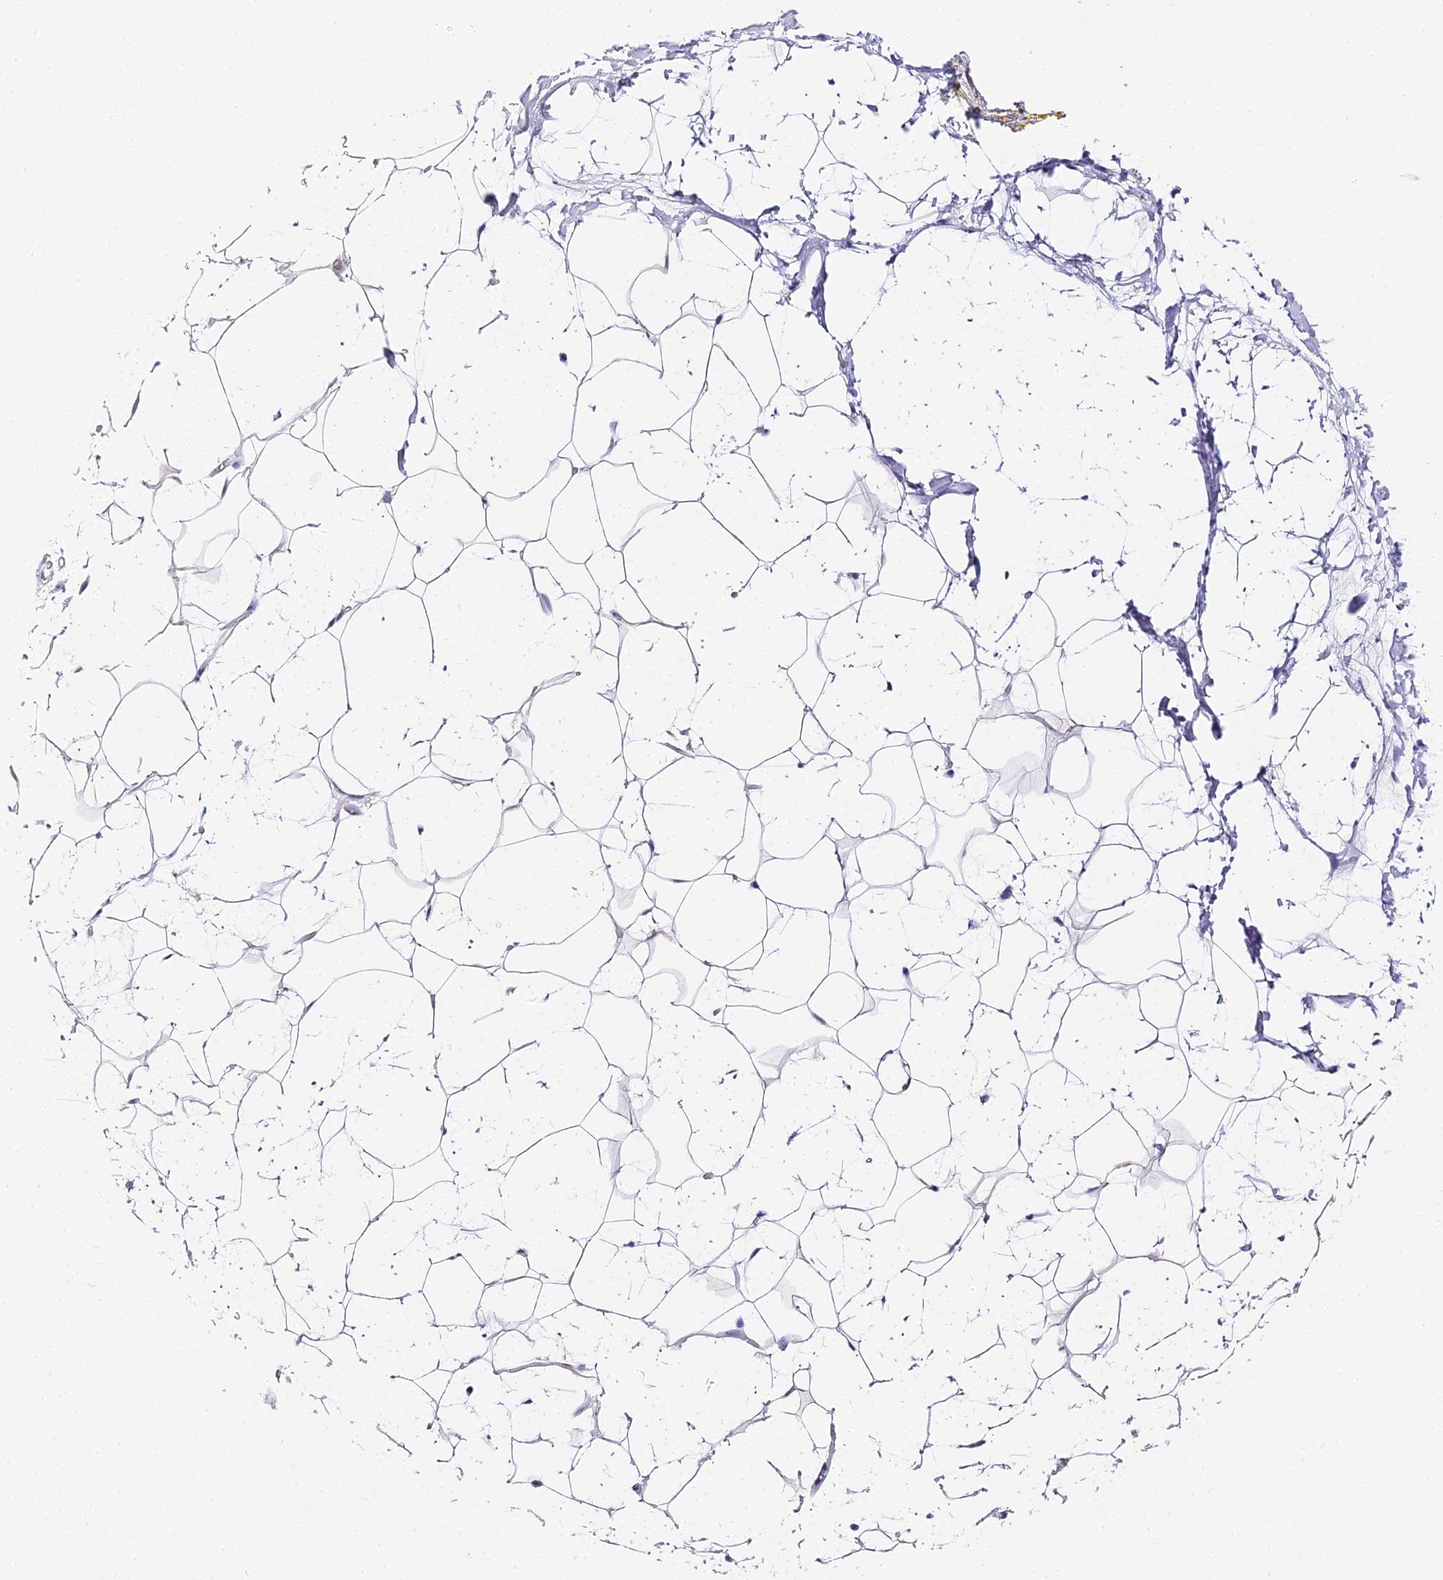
{"staining": {"intensity": "negative", "quantity": "none", "location": "none"}, "tissue": "adipose tissue", "cell_type": "Adipocytes", "image_type": "normal", "snomed": [{"axis": "morphology", "description": "Normal tissue, NOS"}, {"axis": "topography", "description": "Breast"}], "caption": "Immunohistochemistry (IHC) image of normal human adipose tissue stained for a protein (brown), which demonstrates no expression in adipocytes. Brightfield microscopy of immunohistochemistry (IHC) stained with DAB (brown) and hematoxylin (blue), captured at high magnification.", "gene": "ABHD14A", "patient": {"sex": "female", "age": 26}}